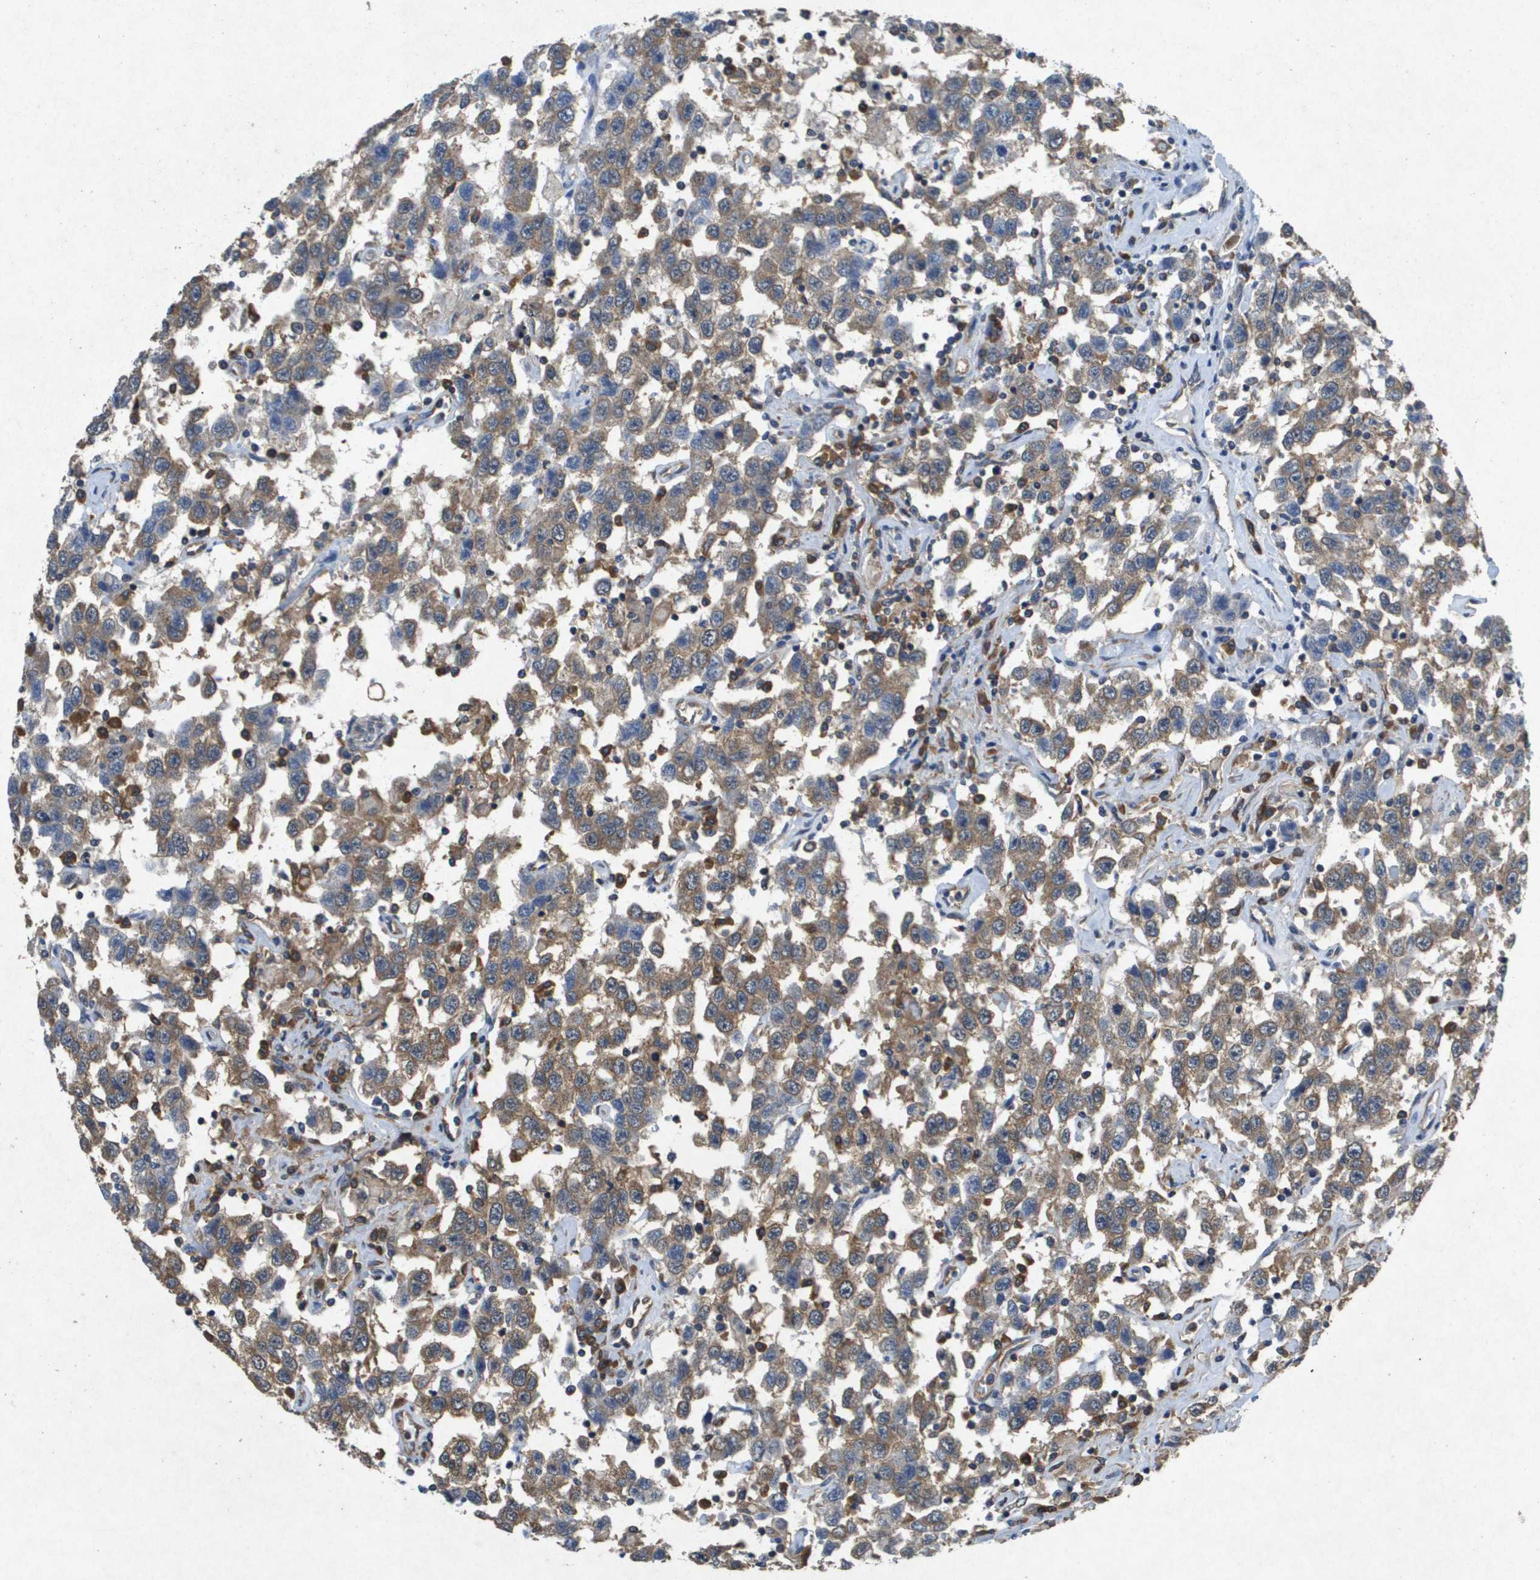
{"staining": {"intensity": "moderate", "quantity": ">75%", "location": "cytoplasmic/membranous"}, "tissue": "testis cancer", "cell_type": "Tumor cells", "image_type": "cancer", "snomed": [{"axis": "morphology", "description": "Seminoma, NOS"}, {"axis": "topography", "description": "Testis"}], "caption": "Moderate cytoplasmic/membranous protein positivity is appreciated in about >75% of tumor cells in seminoma (testis). Using DAB (3,3'-diaminobenzidine) (brown) and hematoxylin (blue) stains, captured at high magnification using brightfield microscopy.", "gene": "PTPRT", "patient": {"sex": "male", "age": 41}}